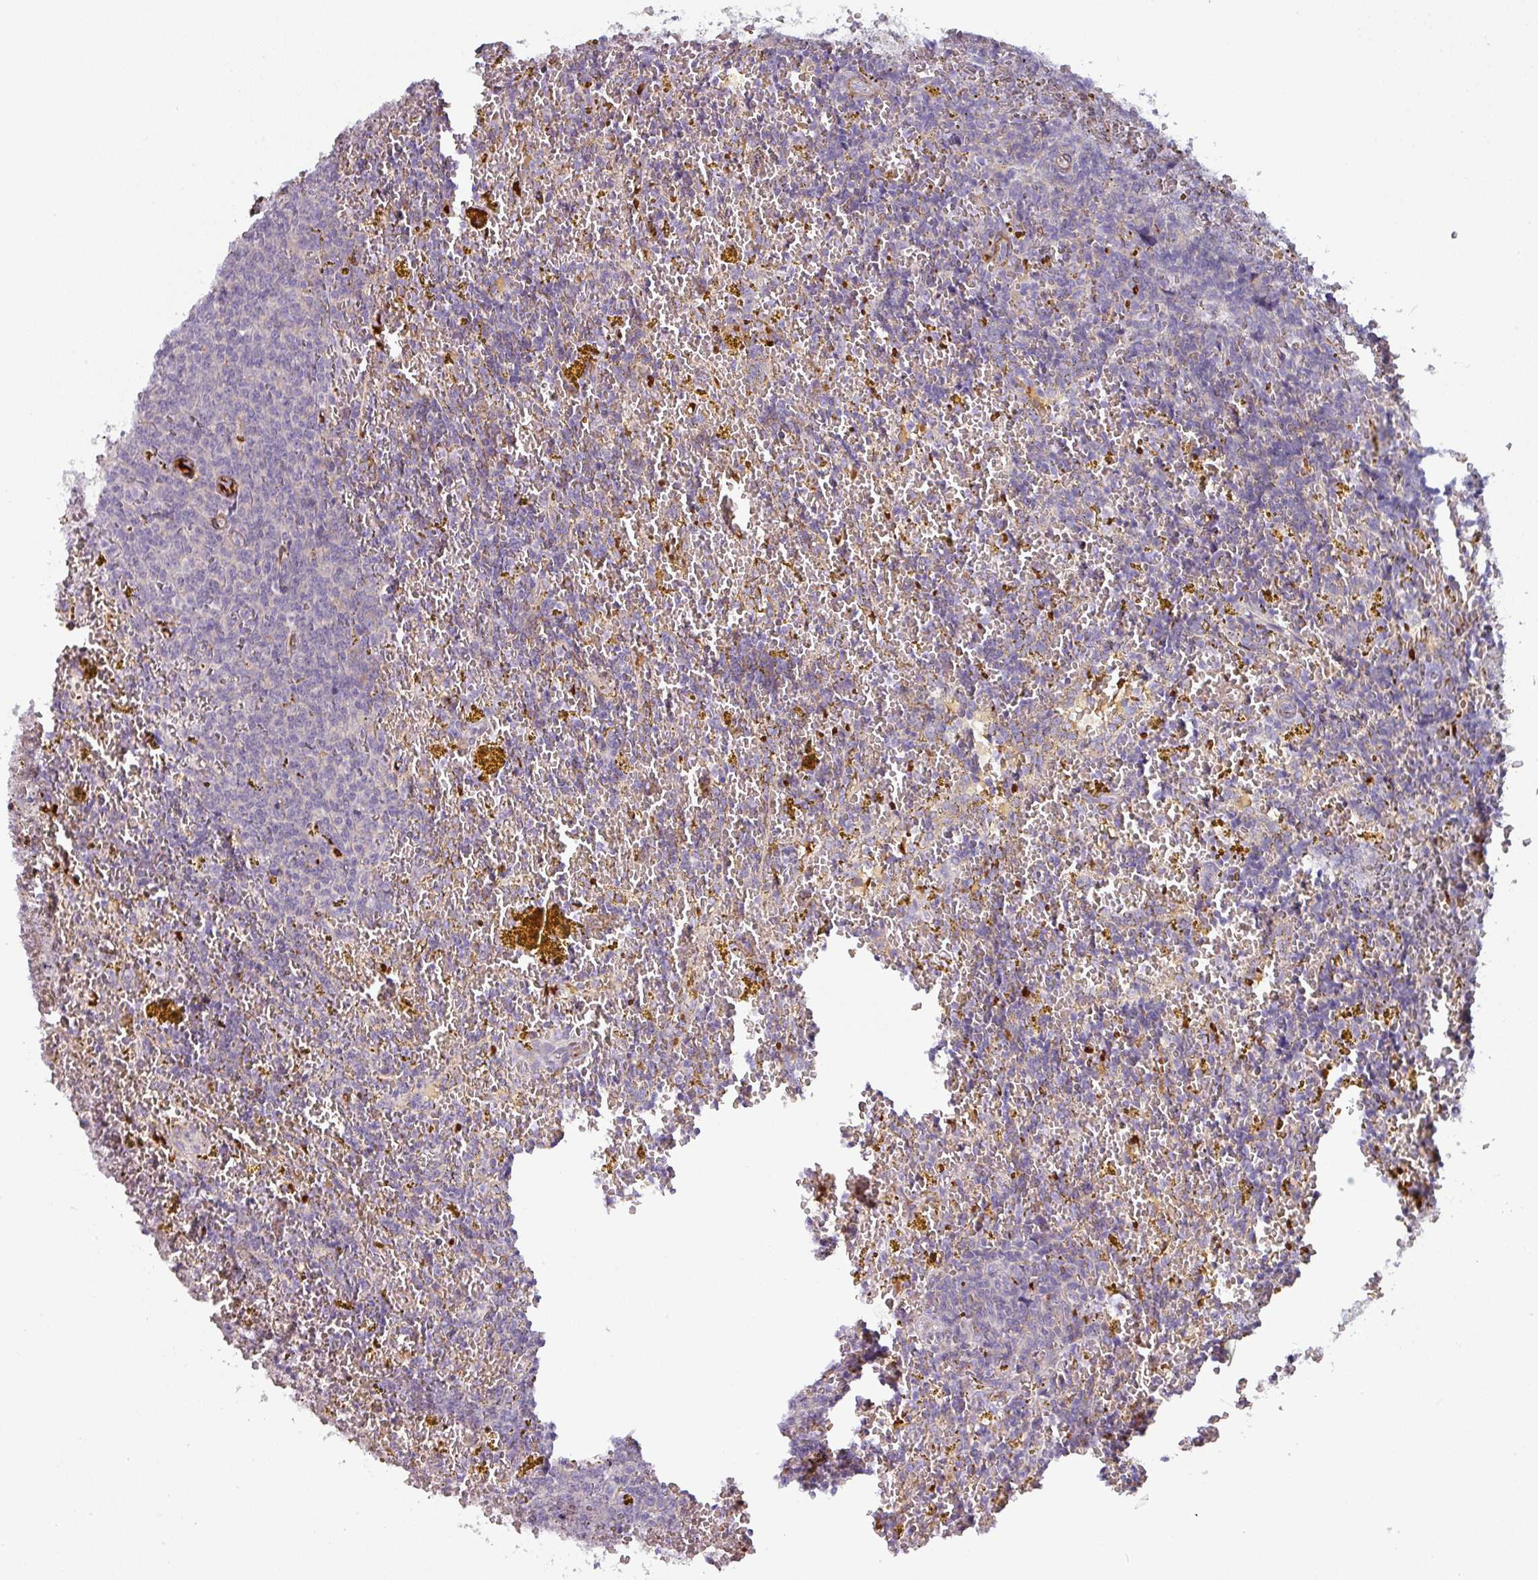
{"staining": {"intensity": "negative", "quantity": "none", "location": "none"}, "tissue": "lymphoma", "cell_type": "Tumor cells", "image_type": "cancer", "snomed": [{"axis": "morphology", "description": "Malignant lymphoma, non-Hodgkin's type, Low grade"}, {"axis": "topography", "description": "Spleen"}, {"axis": "topography", "description": "Lymph node"}], "caption": "Immunohistochemical staining of human low-grade malignant lymphoma, non-Hodgkin's type demonstrates no significant expression in tumor cells.", "gene": "PRODH2", "patient": {"sex": "female", "age": 66}}